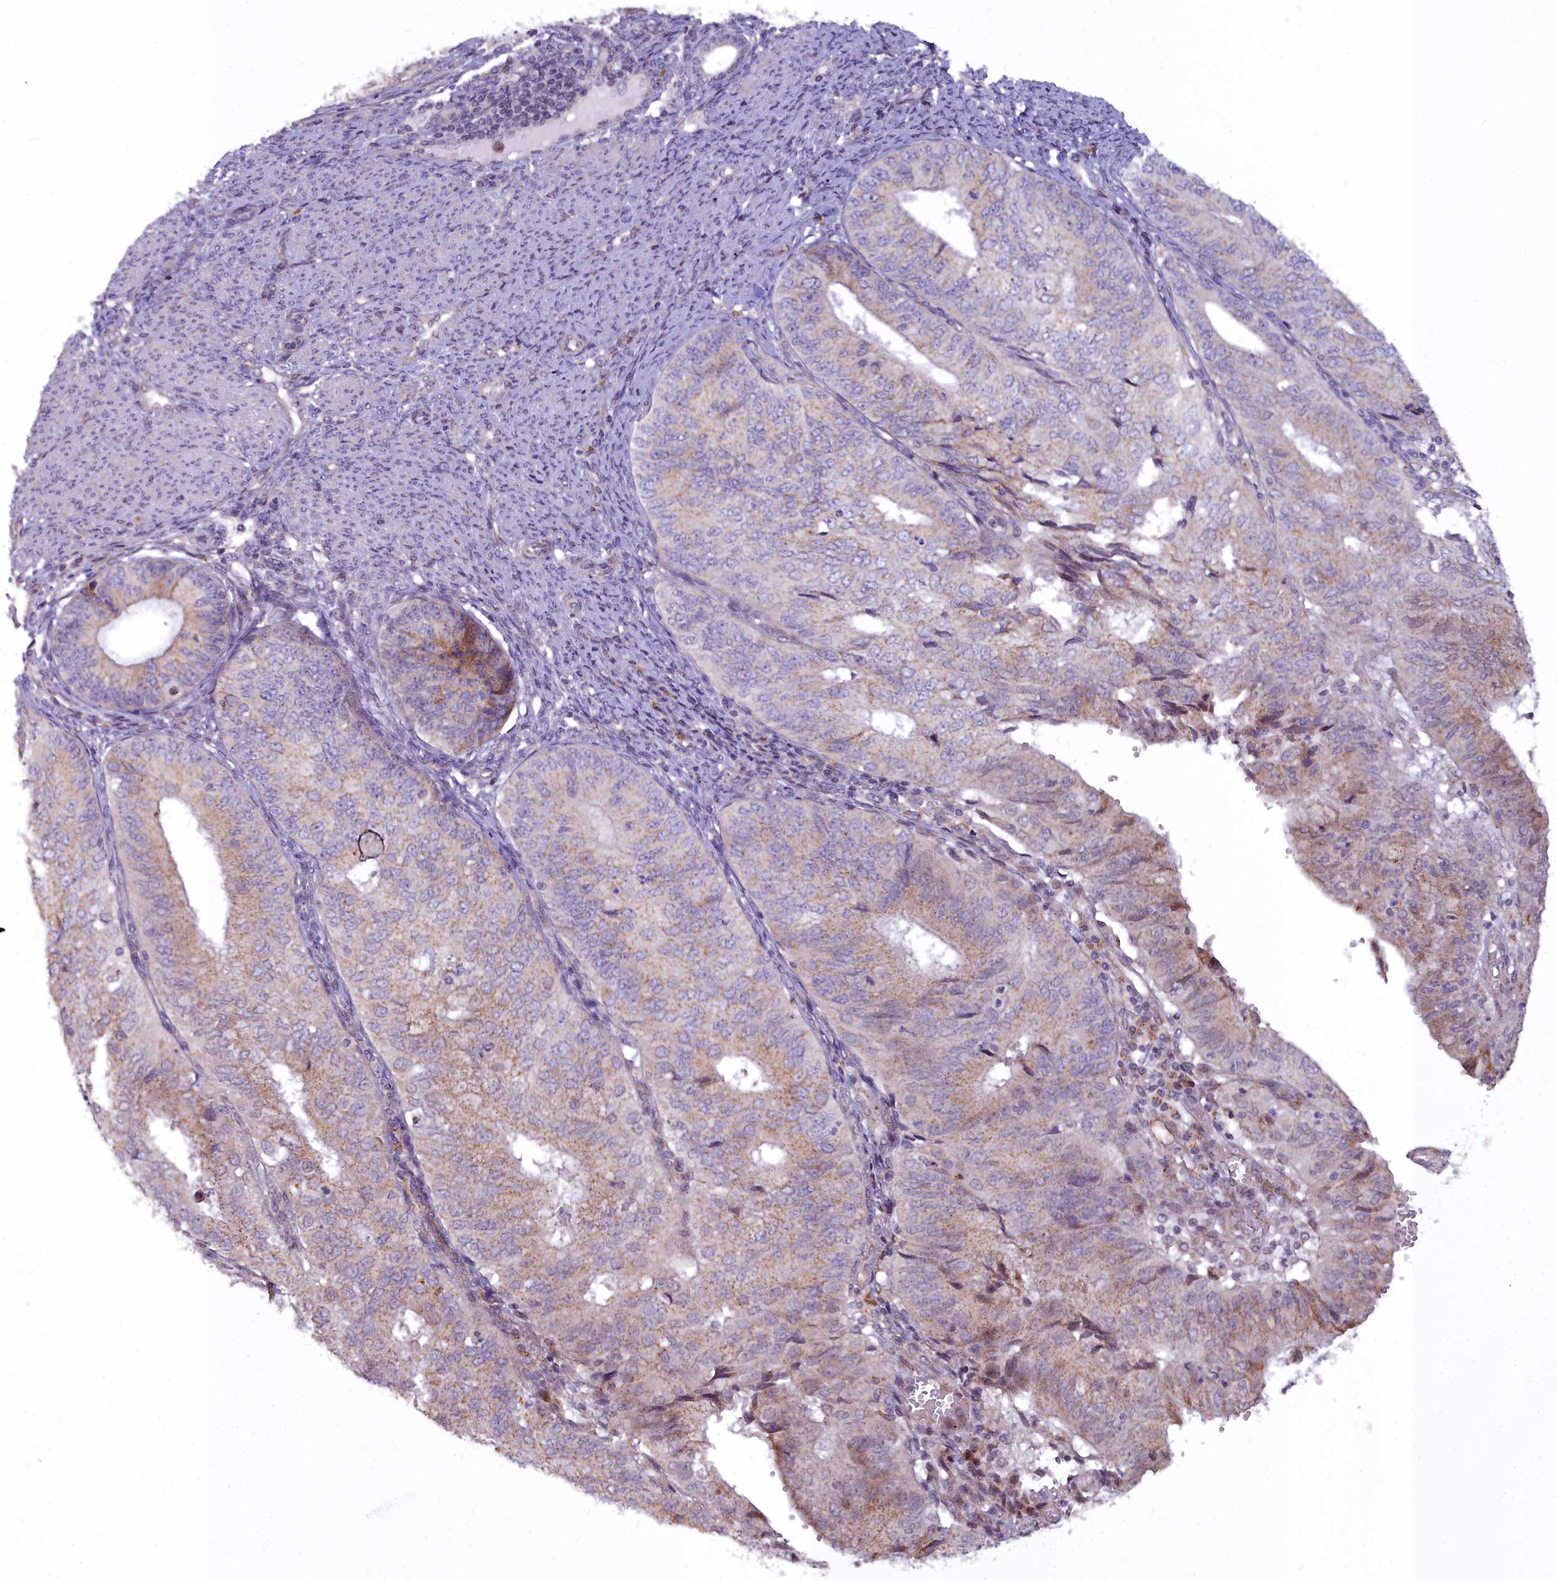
{"staining": {"intensity": "weak", "quantity": "25%-75%", "location": "cytoplasmic/membranous"}, "tissue": "endometrial cancer", "cell_type": "Tumor cells", "image_type": "cancer", "snomed": [{"axis": "morphology", "description": "Adenocarcinoma, NOS"}, {"axis": "topography", "description": "Endometrium"}], "caption": "Immunohistochemical staining of human endometrial cancer (adenocarcinoma) displays low levels of weak cytoplasmic/membranous protein positivity in about 25%-75% of tumor cells. Using DAB (3,3'-diaminobenzidine) (brown) and hematoxylin (blue) stains, captured at high magnification using brightfield microscopy.", "gene": "WDPCP", "patient": {"sex": "female", "age": 68}}